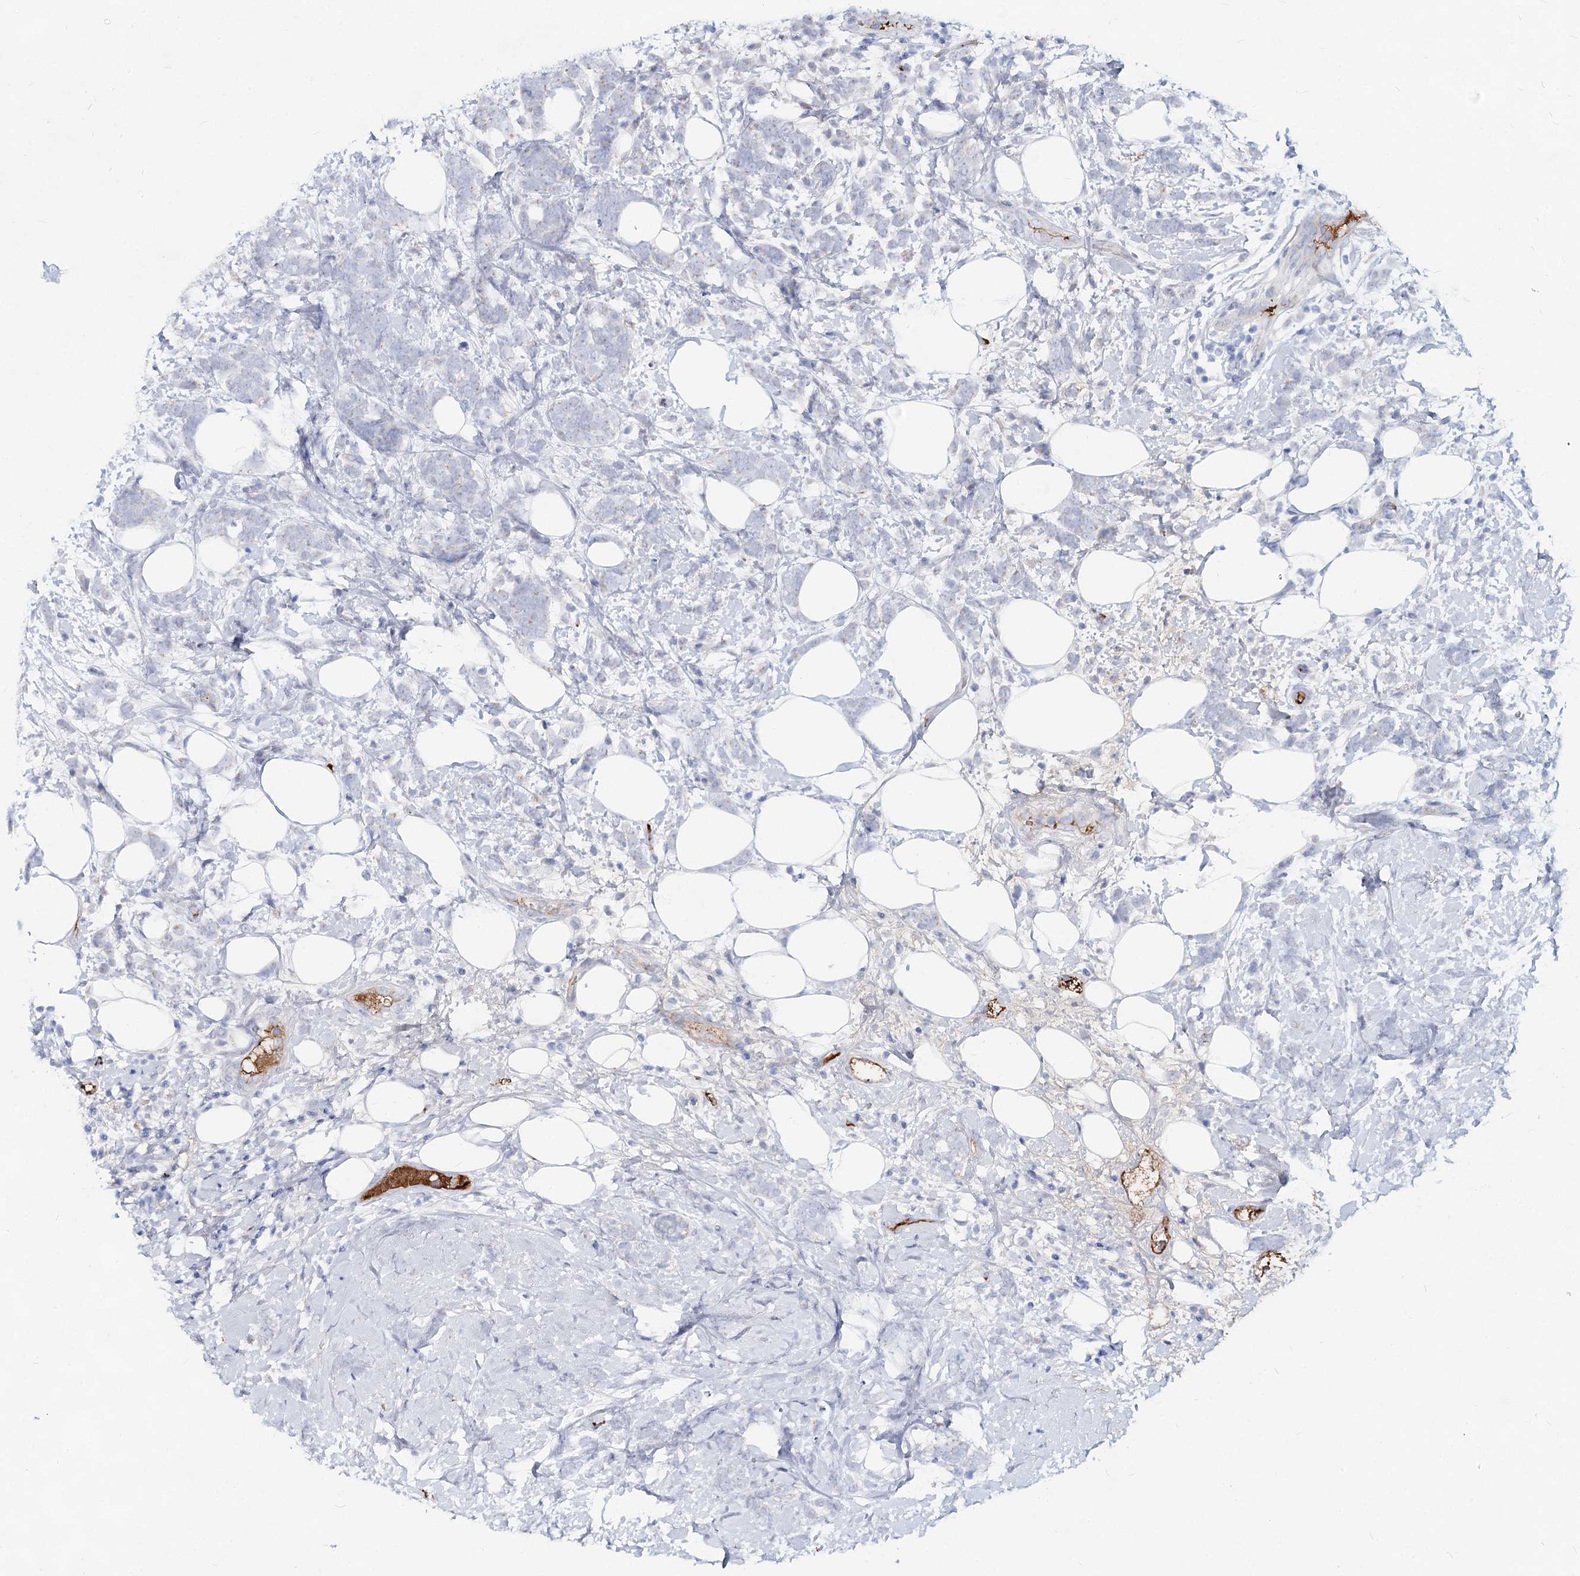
{"staining": {"intensity": "negative", "quantity": "none", "location": "none"}, "tissue": "breast cancer", "cell_type": "Tumor cells", "image_type": "cancer", "snomed": [{"axis": "morphology", "description": "Lobular carcinoma"}, {"axis": "topography", "description": "Breast"}], "caption": "An immunohistochemistry (IHC) photomicrograph of breast lobular carcinoma is shown. There is no staining in tumor cells of breast lobular carcinoma.", "gene": "TASOR2", "patient": {"sex": "female", "age": 58}}